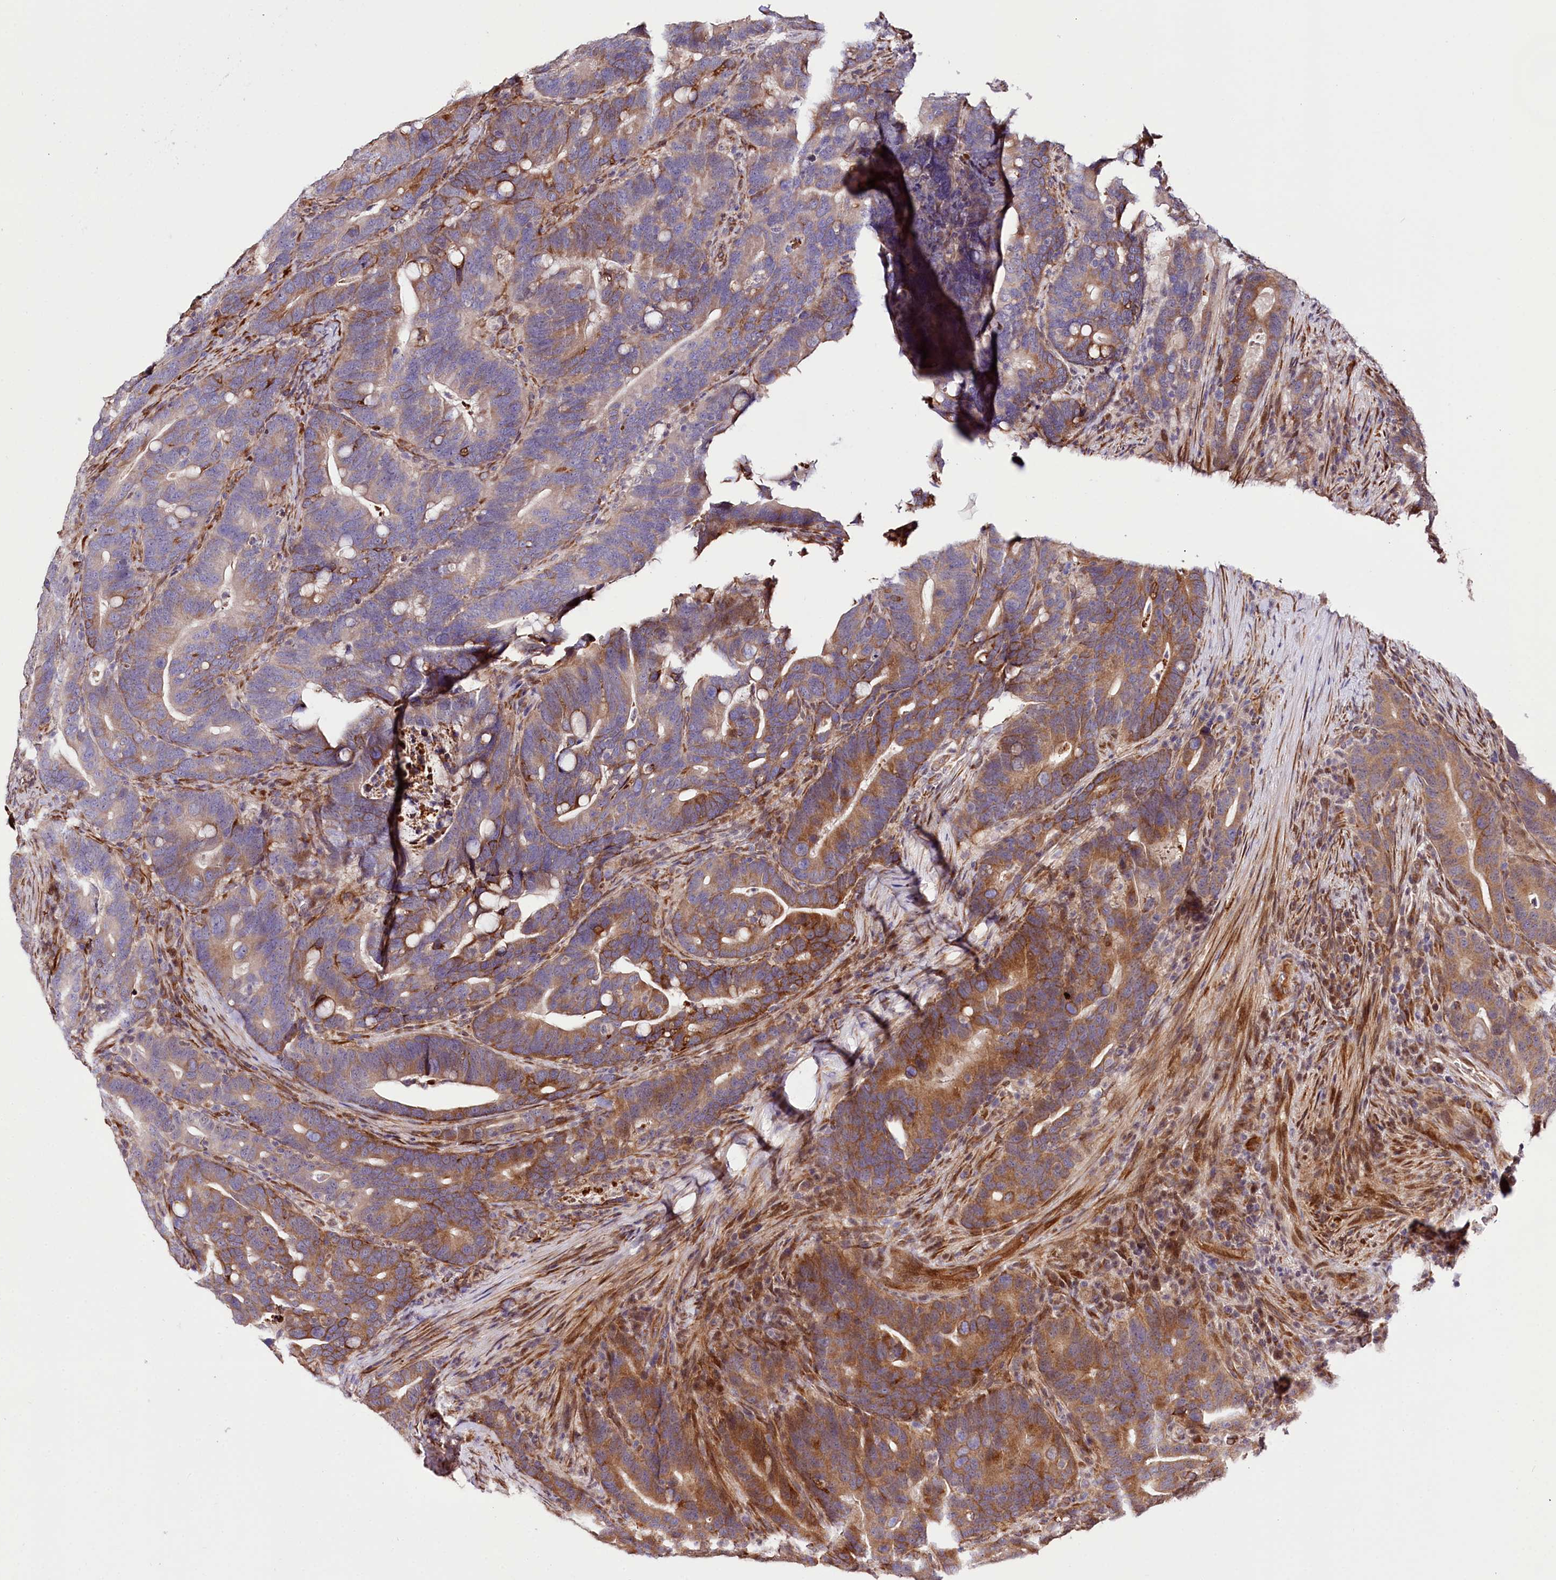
{"staining": {"intensity": "moderate", "quantity": ">75%", "location": "cytoplasmic/membranous"}, "tissue": "colorectal cancer", "cell_type": "Tumor cells", "image_type": "cancer", "snomed": [{"axis": "morphology", "description": "Adenocarcinoma, NOS"}, {"axis": "topography", "description": "Colon"}], "caption": "About >75% of tumor cells in adenocarcinoma (colorectal) demonstrate moderate cytoplasmic/membranous protein expression as visualized by brown immunohistochemical staining.", "gene": "CUTC", "patient": {"sex": "female", "age": 66}}